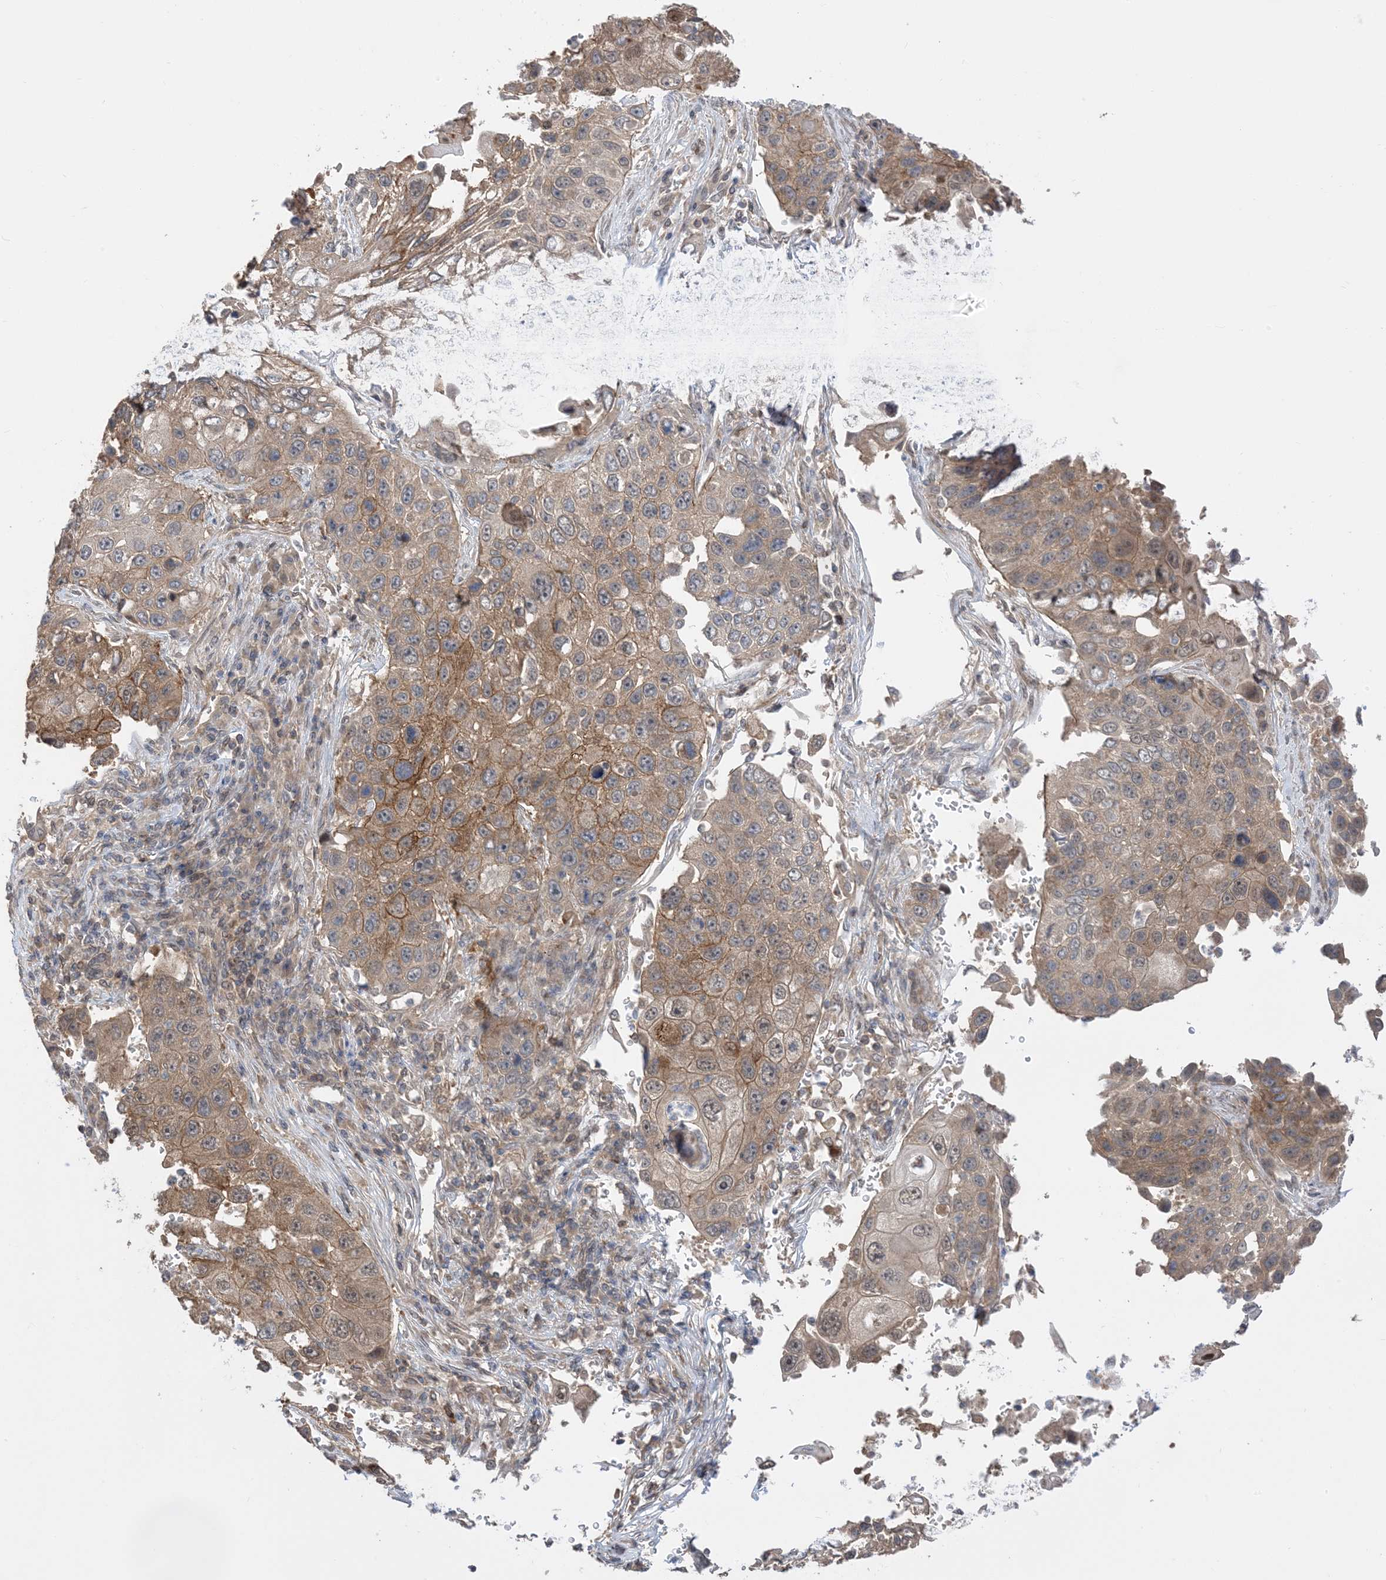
{"staining": {"intensity": "moderate", "quantity": ">75%", "location": "cytoplasmic/membranous"}, "tissue": "lung cancer", "cell_type": "Tumor cells", "image_type": "cancer", "snomed": [{"axis": "morphology", "description": "Squamous cell carcinoma, NOS"}, {"axis": "topography", "description": "Lung"}], "caption": "Moderate cytoplasmic/membranous expression is present in approximately >75% of tumor cells in squamous cell carcinoma (lung).", "gene": "WDR26", "patient": {"sex": "male", "age": 61}}